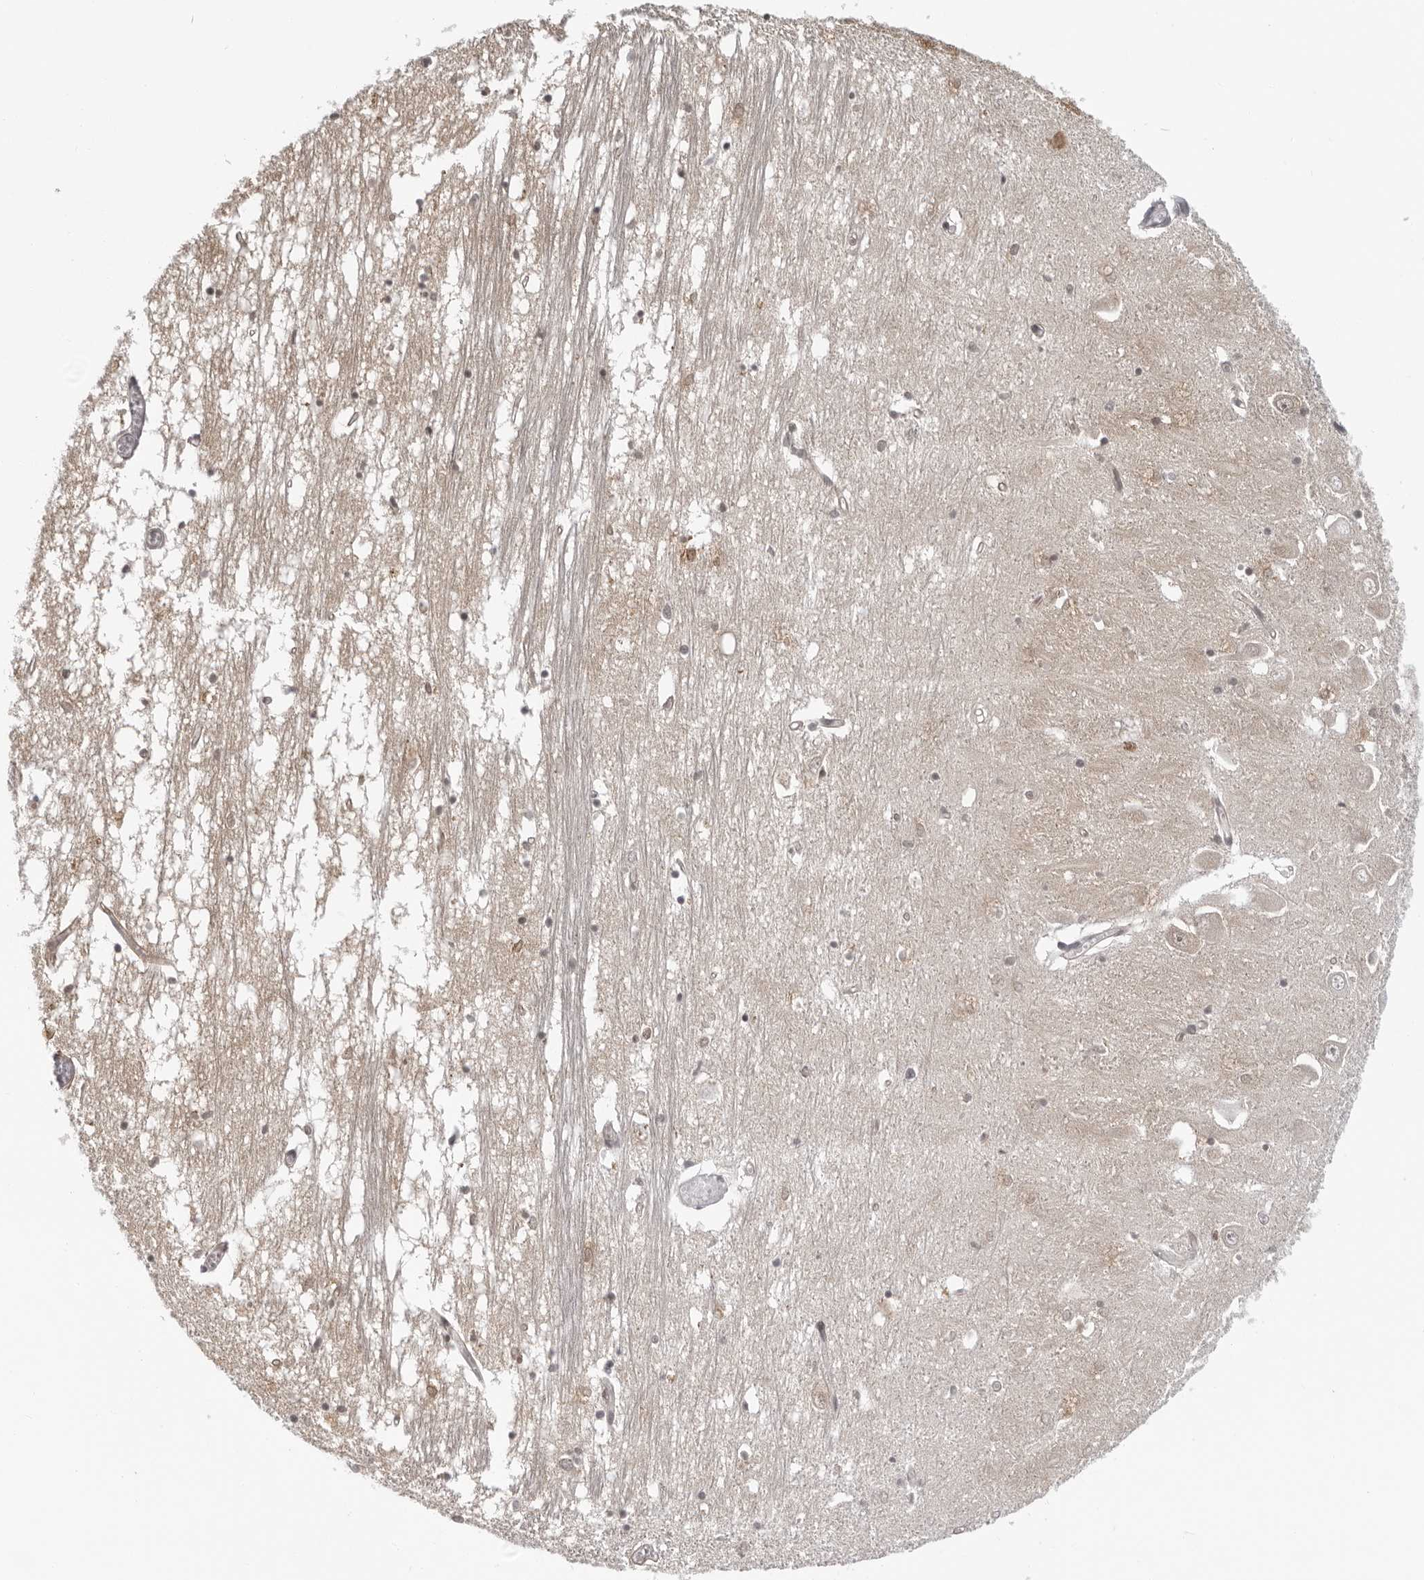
{"staining": {"intensity": "weak", "quantity": "<25%", "location": "cytoplasmic/membranous"}, "tissue": "hippocampus", "cell_type": "Glial cells", "image_type": "normal", "snomed": [{"axis": "morphology", "description": "Normal tissue, NOS"}, {"axis": "topography", "description": "Hippocampus"}], "caption": "The image reveals no significant positivity in glial cells of hippocampus. Brightfield microscopy of IHC stained with DAB (3,3'-diaminobenzidine) (brown) and hematoxylin (blue), captured at high magnification.", "gene": "MRPS15", "patient": {"sex": "male", "age": 70}}